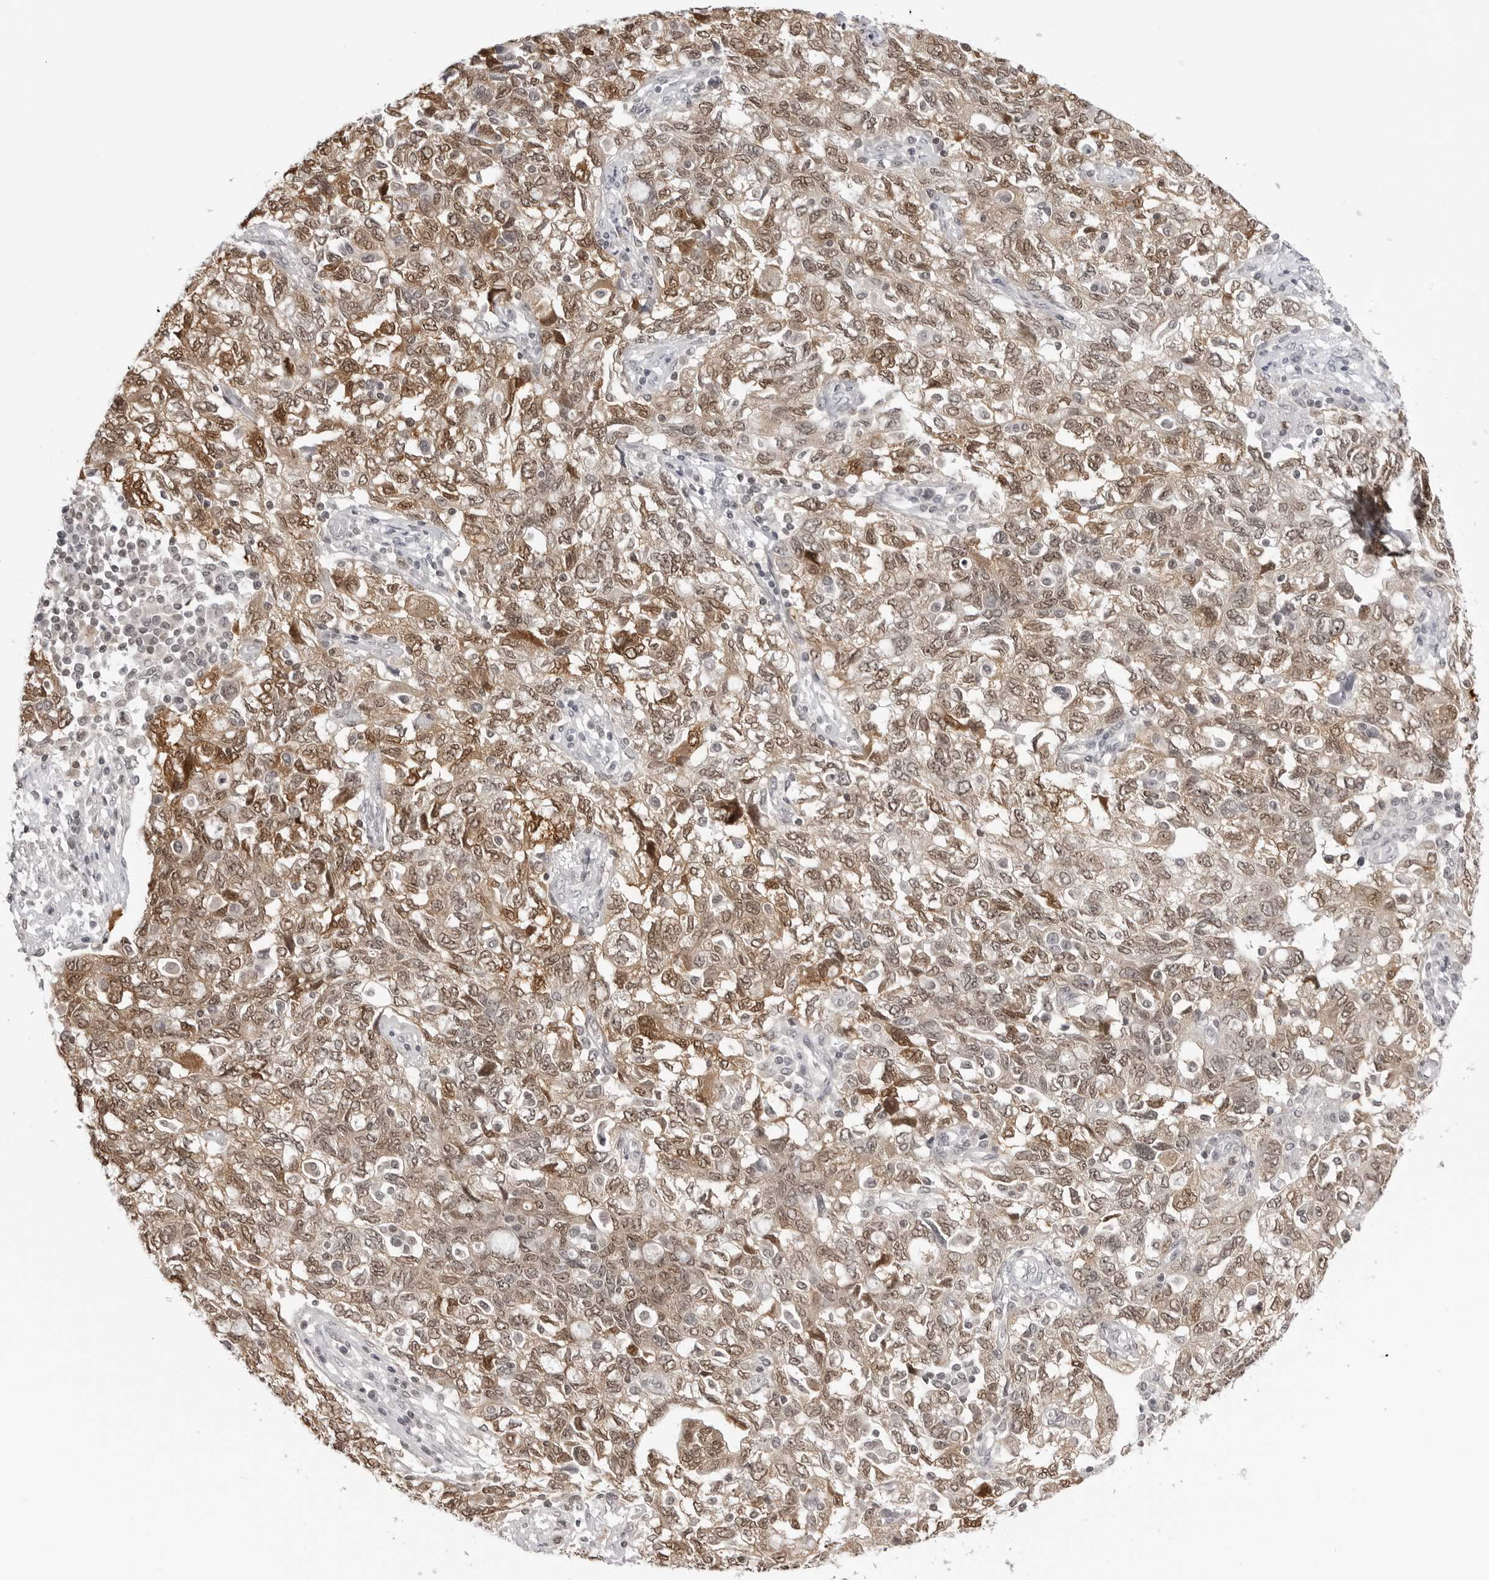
{"staining": {"intensity": "moderate", "quantity": ">75%", "location": "cytoplasmic/membranous,nuclear"}, "tissue": "ovarian cancer", "cell_type": "Tumor cells", "image_type": "cancer", "snomed": [{"axis": "morphology", "description": "Carcinoma, NOS"}, {"axis": "morphology", "description": "Cystadenocarcinoma, serous, NOS"}, {"axis": "topography", "description": "Ovary"}], "caption": "Immunohistochemical staining of human carcinoma (ovarian) displays medium levels of moderate cytoplasmic/membranous and nuclear positivity in about >75% of tumor cells.", "gene": "YWHAG", "patient": {"sex": "female", "age": 69}}